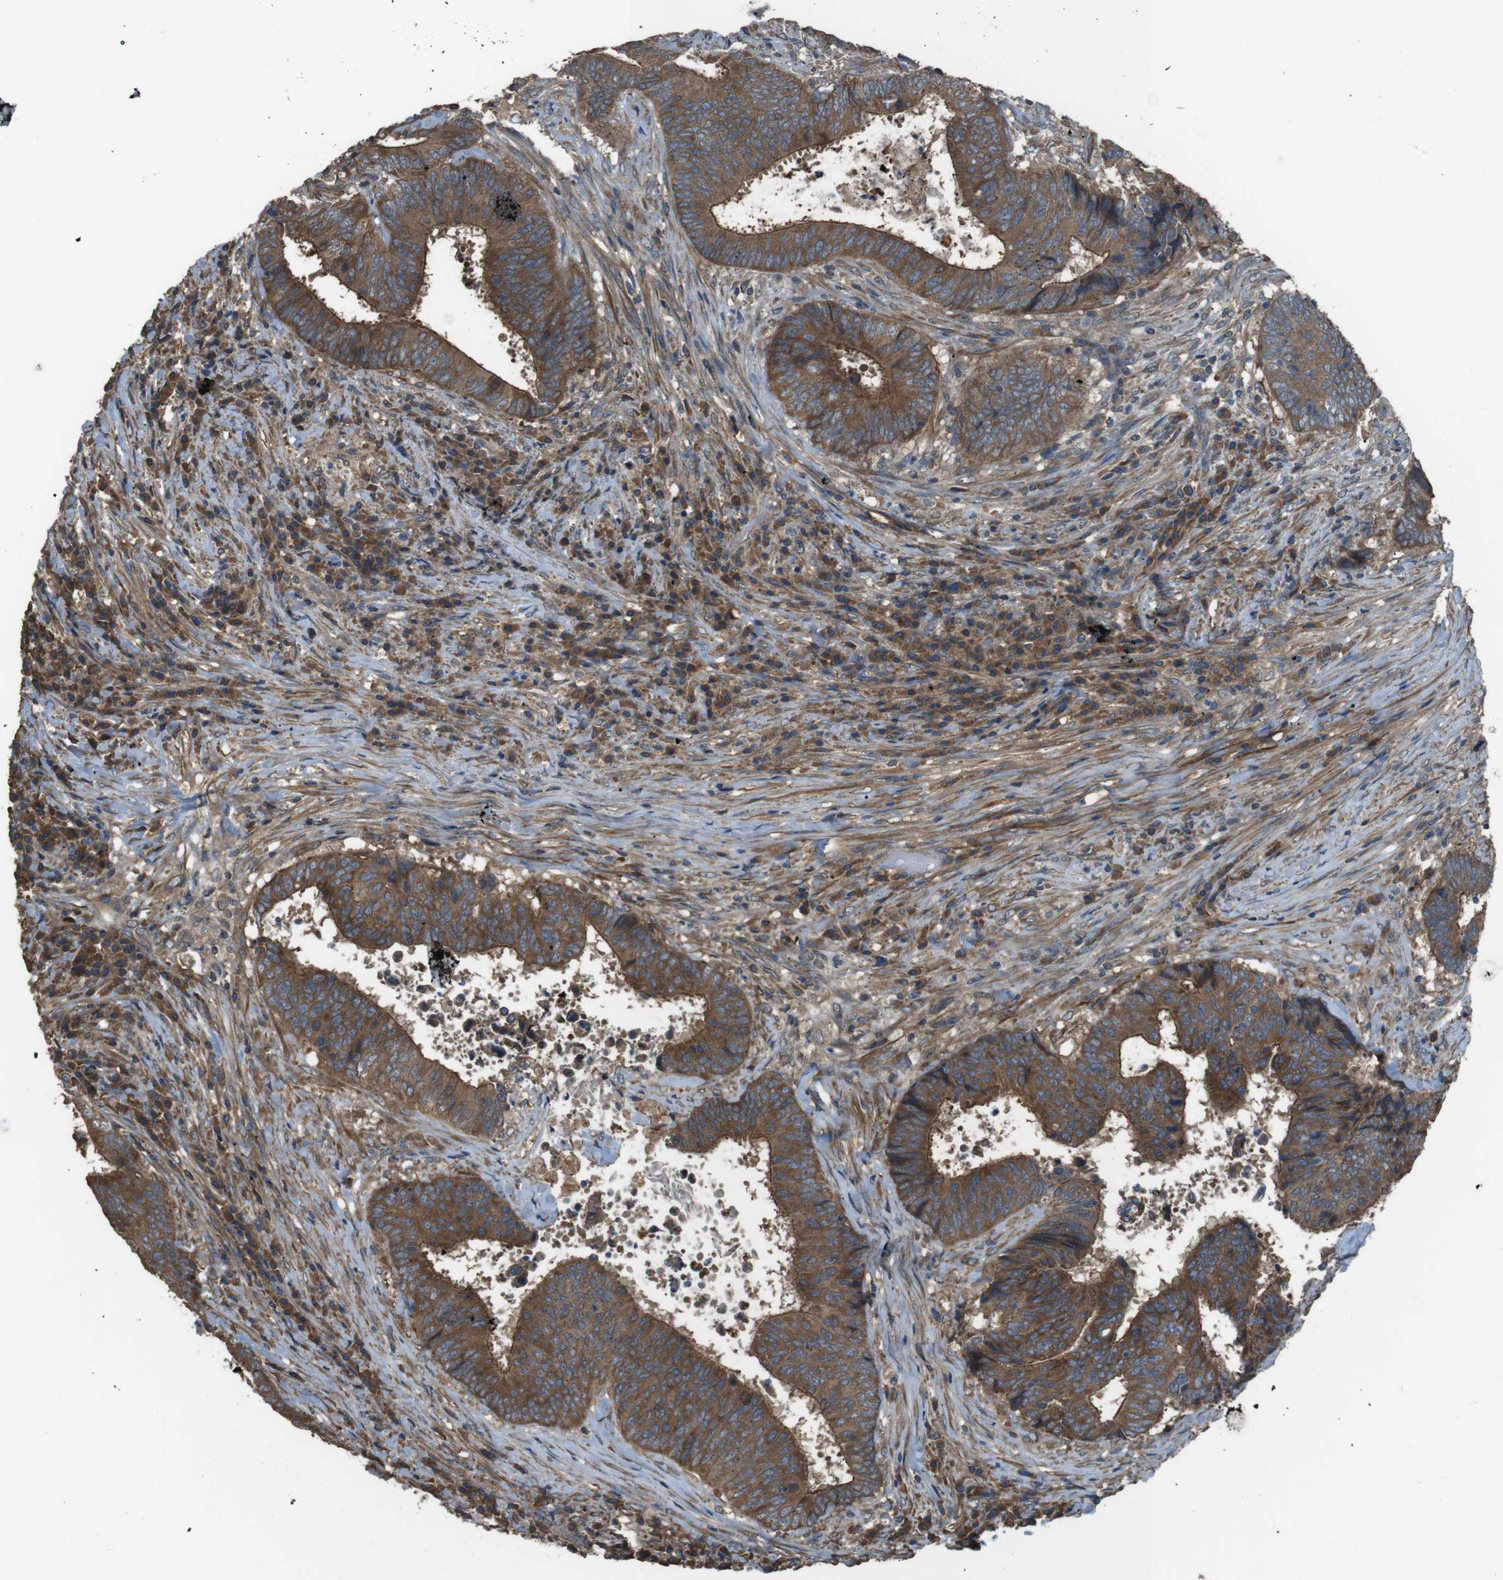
{"staining": {"intensity": "strong", "quantity": ">75%", "location": "cytoplasmic/membranous"}, "tissue": "colorectal cancer", "cell_type": "Tumor cells", "image_type": "cancer", "snomed": [{"axis": "morphology", "description": "Adenocarcinoma, NOS"}, {"axis": "topography", "description": "Rectum"}], "caption": "This is a micrograph of immunohistochemistry staining of colorectal adenocarcinoma, which shows strong staining in the cytoplasmic/membranous of tumor cells.", "gene": "FUT2", "patient": {"sex": "male", "age": 72}}